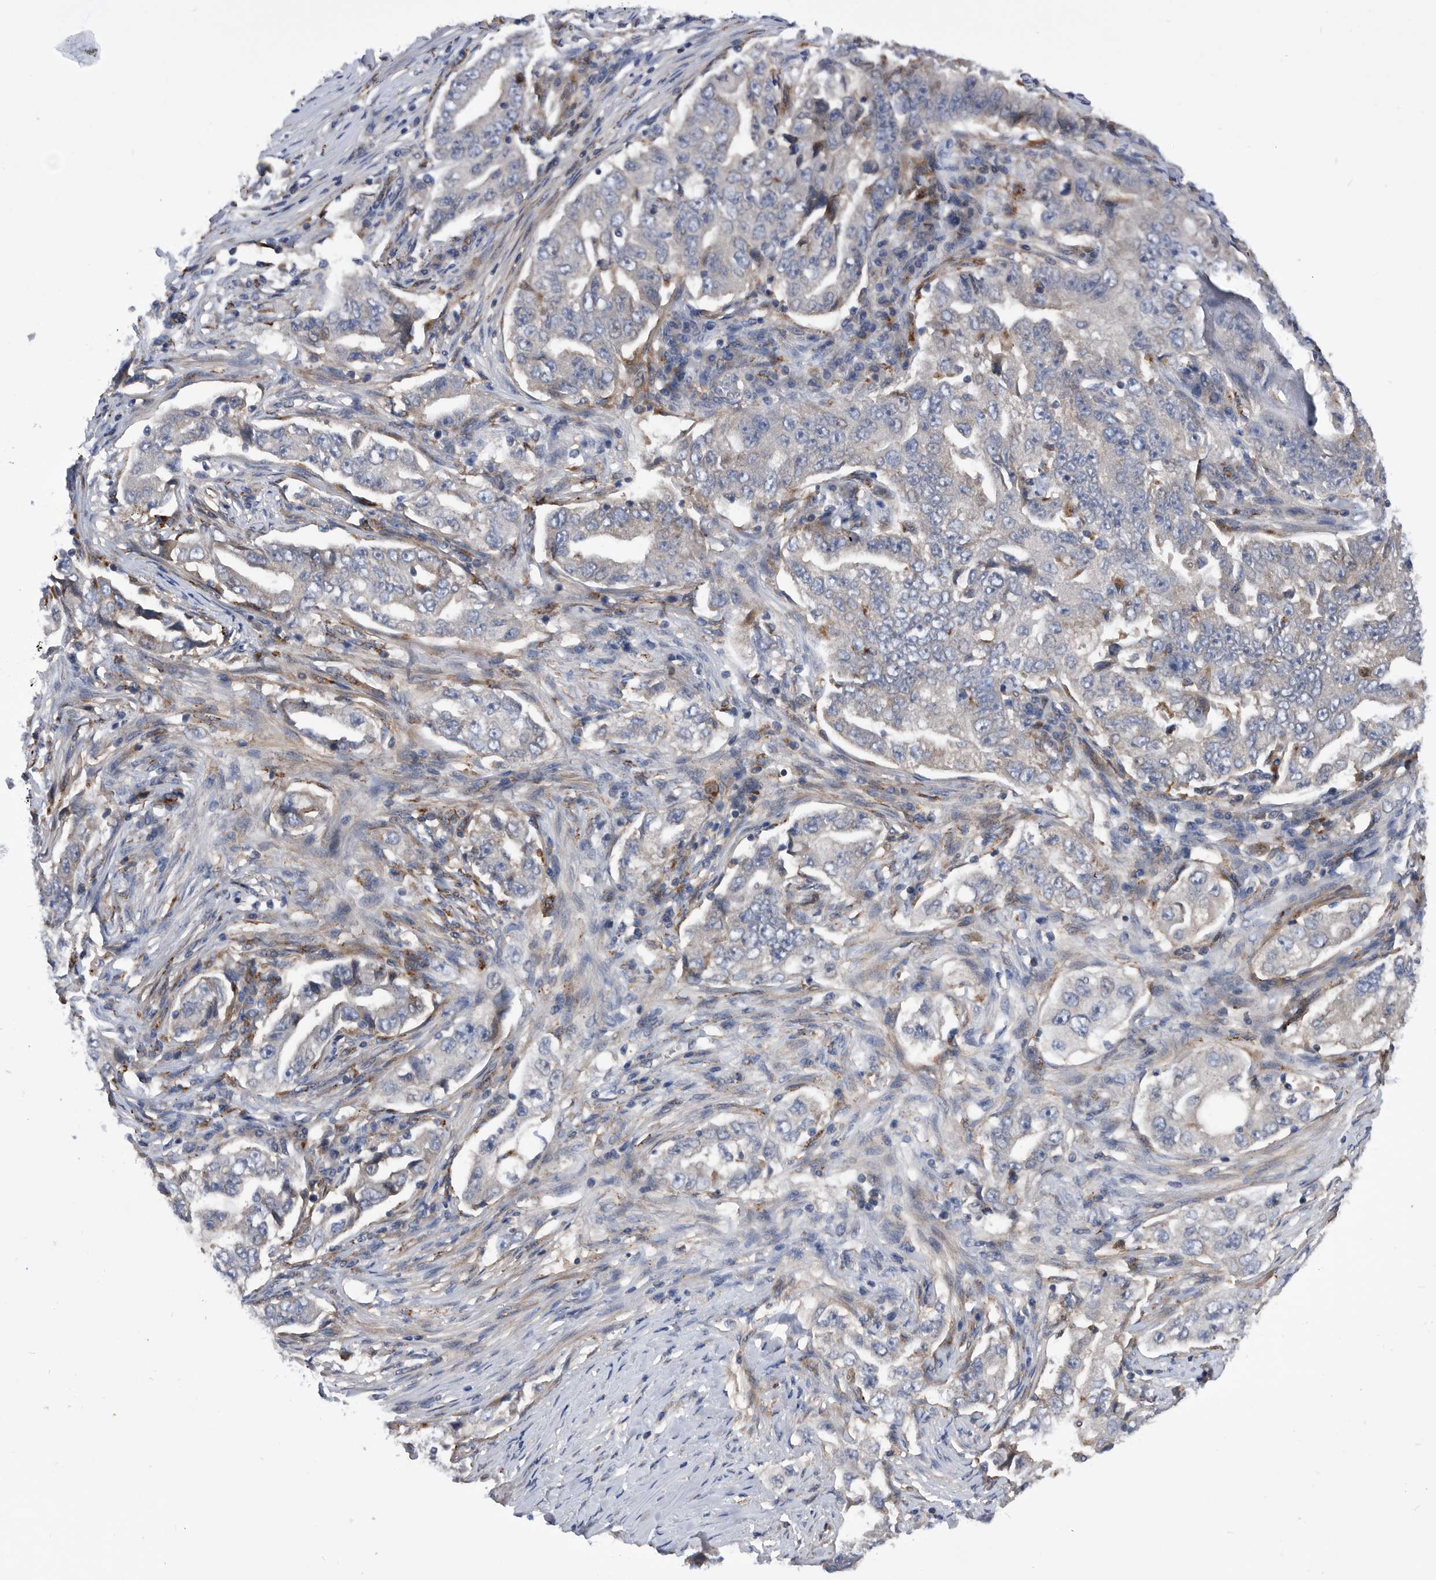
{"staining": {"intensity": "negative", "quantity": "none", "location": "none"}, "tissue": "lung cancer", "cell_type": "Tumor cells", "image_type": "cancer", "snomed": [{"axis": "morphology", "description": "Adenocarcinoma, NOS"}, {"axis": "topography", "description": "Lung"}], "caption": "IHC of lung cancer displays no staining in tumor cells.", "gene": "BAIAP3", "patient": {"sex": "female", "age": 51}}